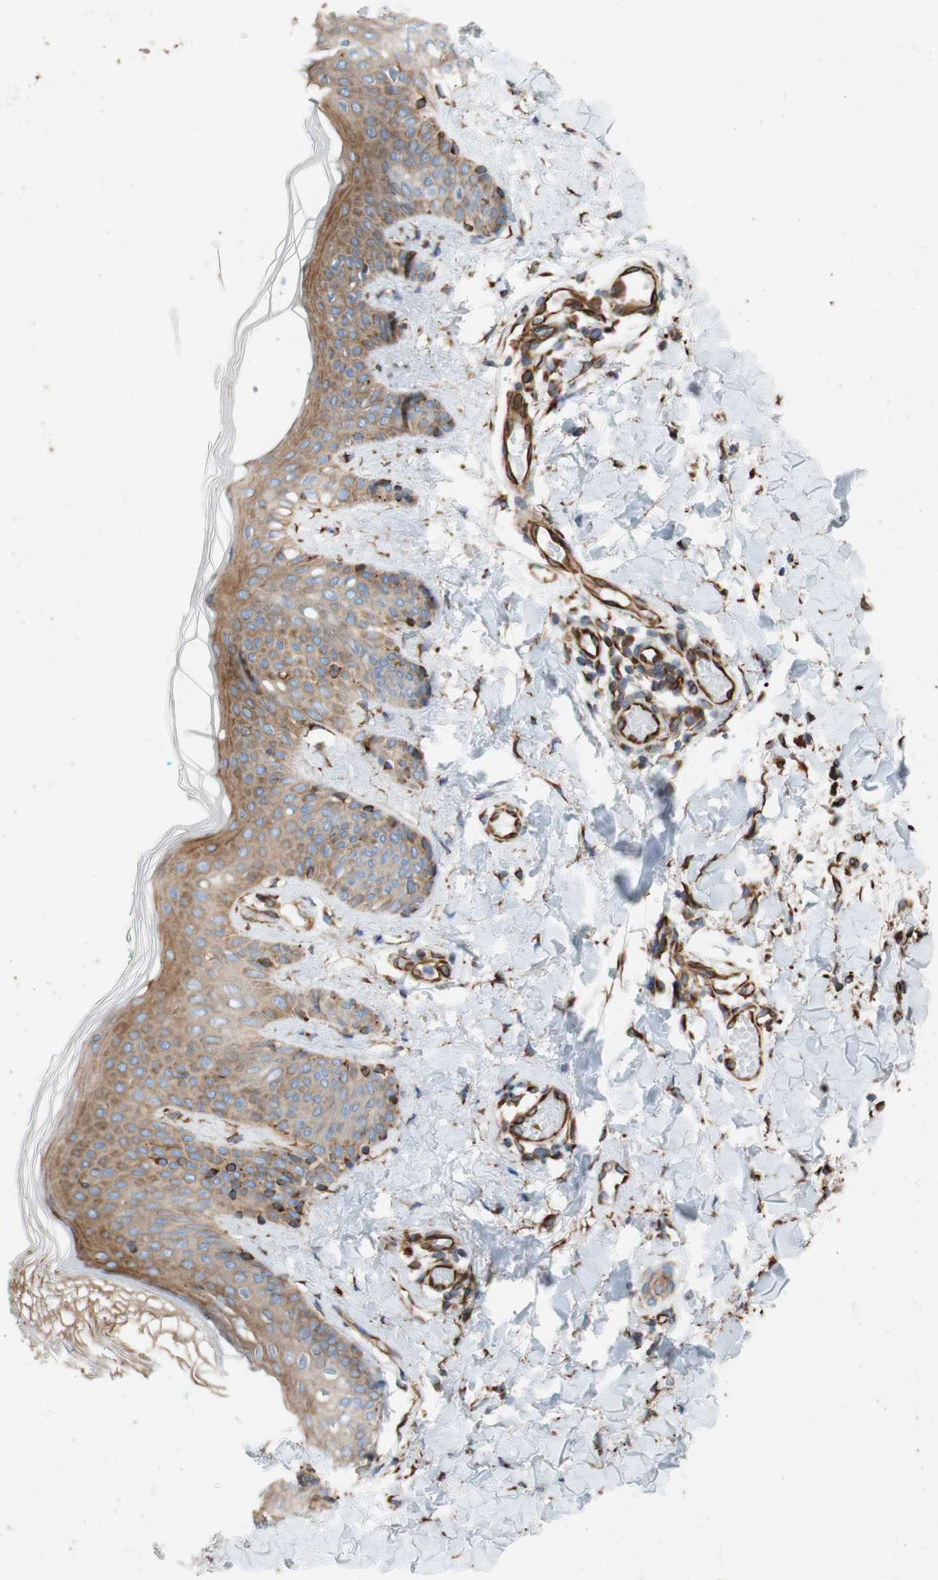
{"staining": {"intensity": "moderate", "quantity": ">75%", "location": "cytoplasmic/membranous"}, "tissue": "skin", "cell_type": "Fibroblasts", "image_type": "normal", "snomed": [{"axis": "morphology", "description": "Normal tissue, NOS"}, {"axis": "topography", "description": "Skin"}], "caption": "Moderate cytoplasmic/membranous protein staining is identified in approximately >75% of fibroblasts in skin. Nuclei are stained in blue.", "gene": "C1orf43", "patient": {"sex": "male", "age": 16}}